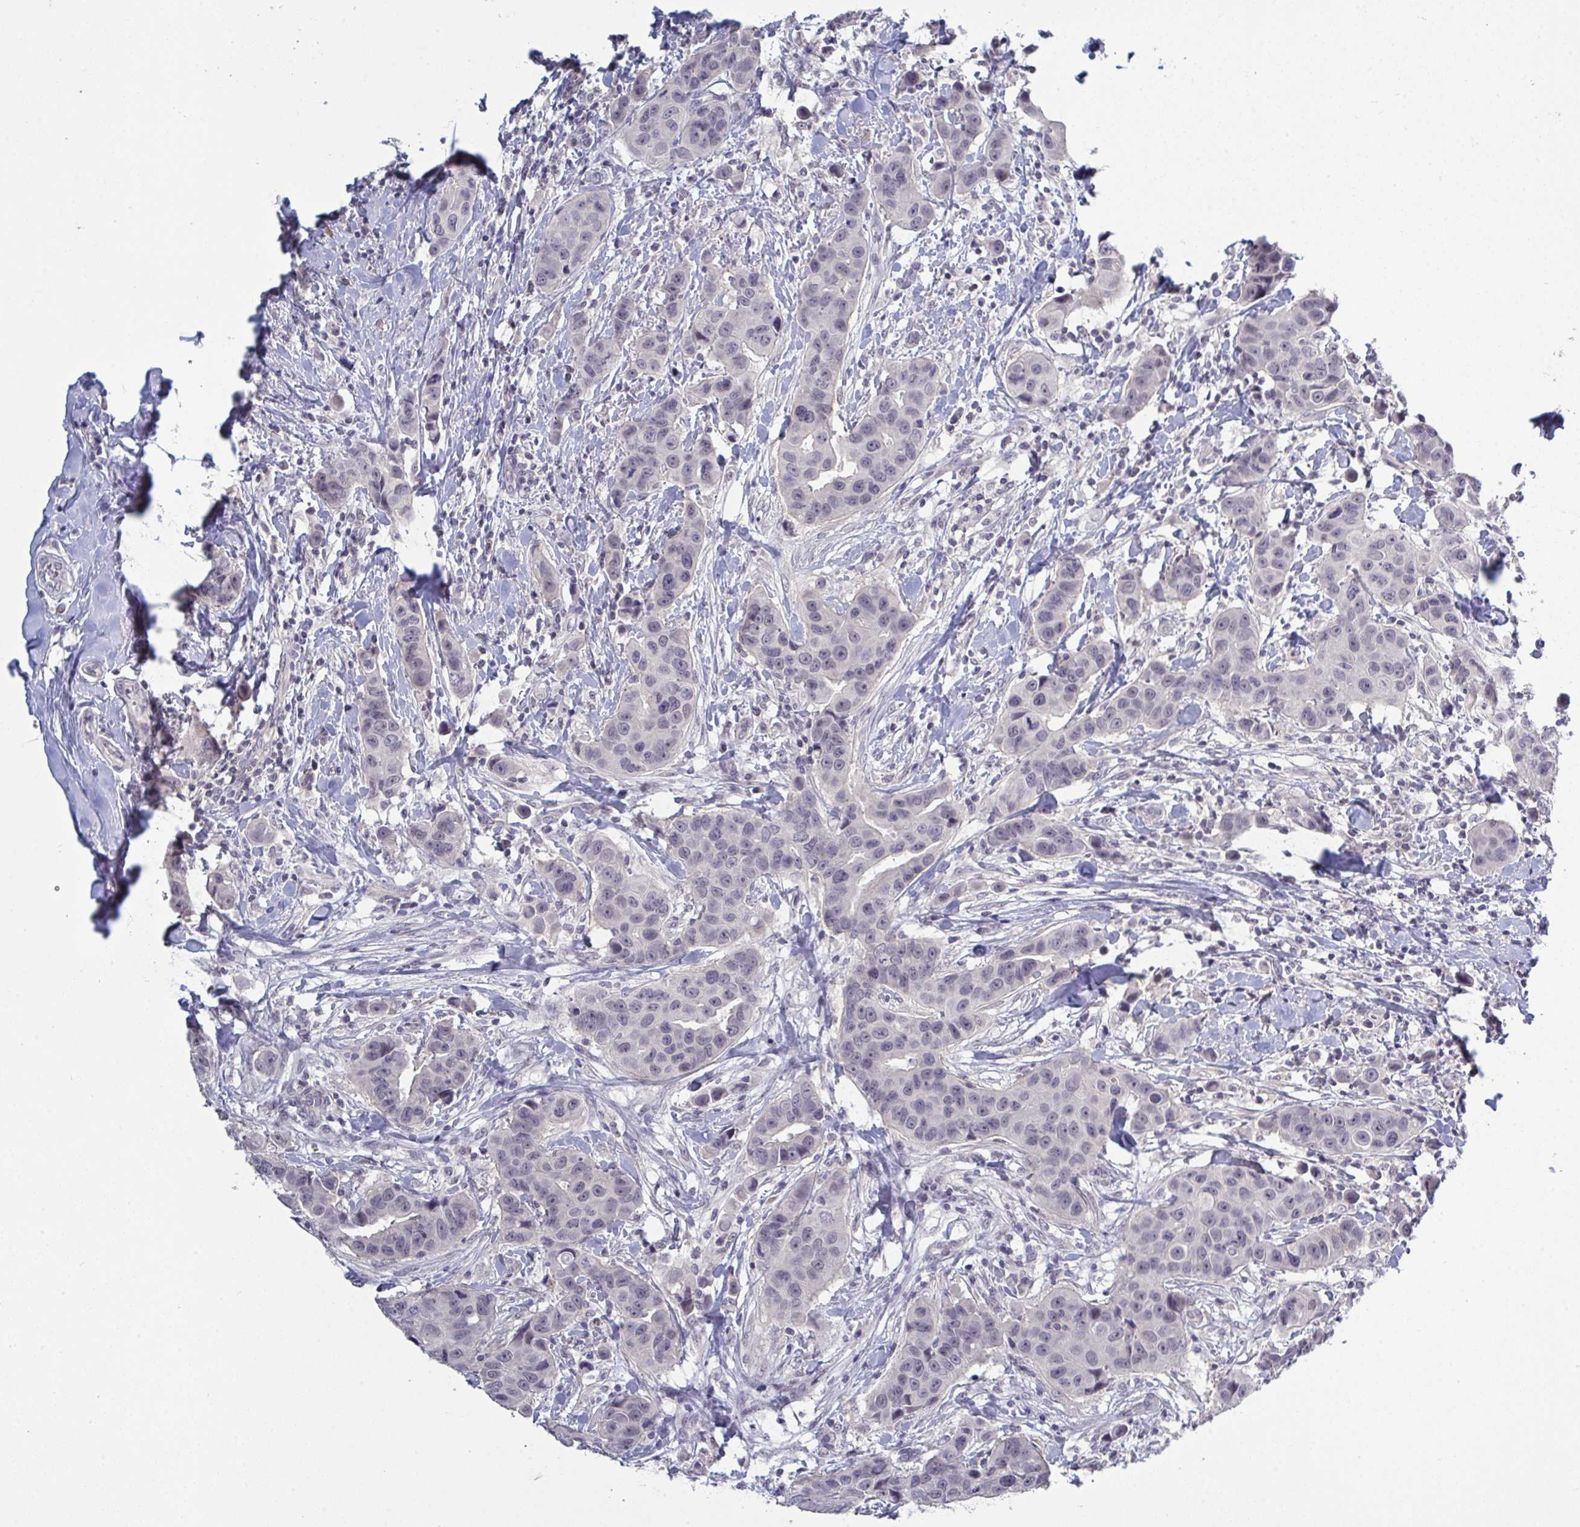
{"staining": {"intensity": "negative", "quantity": "none", "location": "none"}, "tissue": "breast cancer", "cell_type": "Tumor cells", "image_type": "cancer", "snomed": [{"axis": "morphology", "description": "Duct carcinoma"}, {"axis": "topography", "description": "Breast"}], "caption": "Human breast infiltrating ductal carcinoma stained for a protein using immunohistochemistry reveals no positivity in tumor cells.", "gene": "ZNF784", "patient": {"sex": "female", "age": 24}}